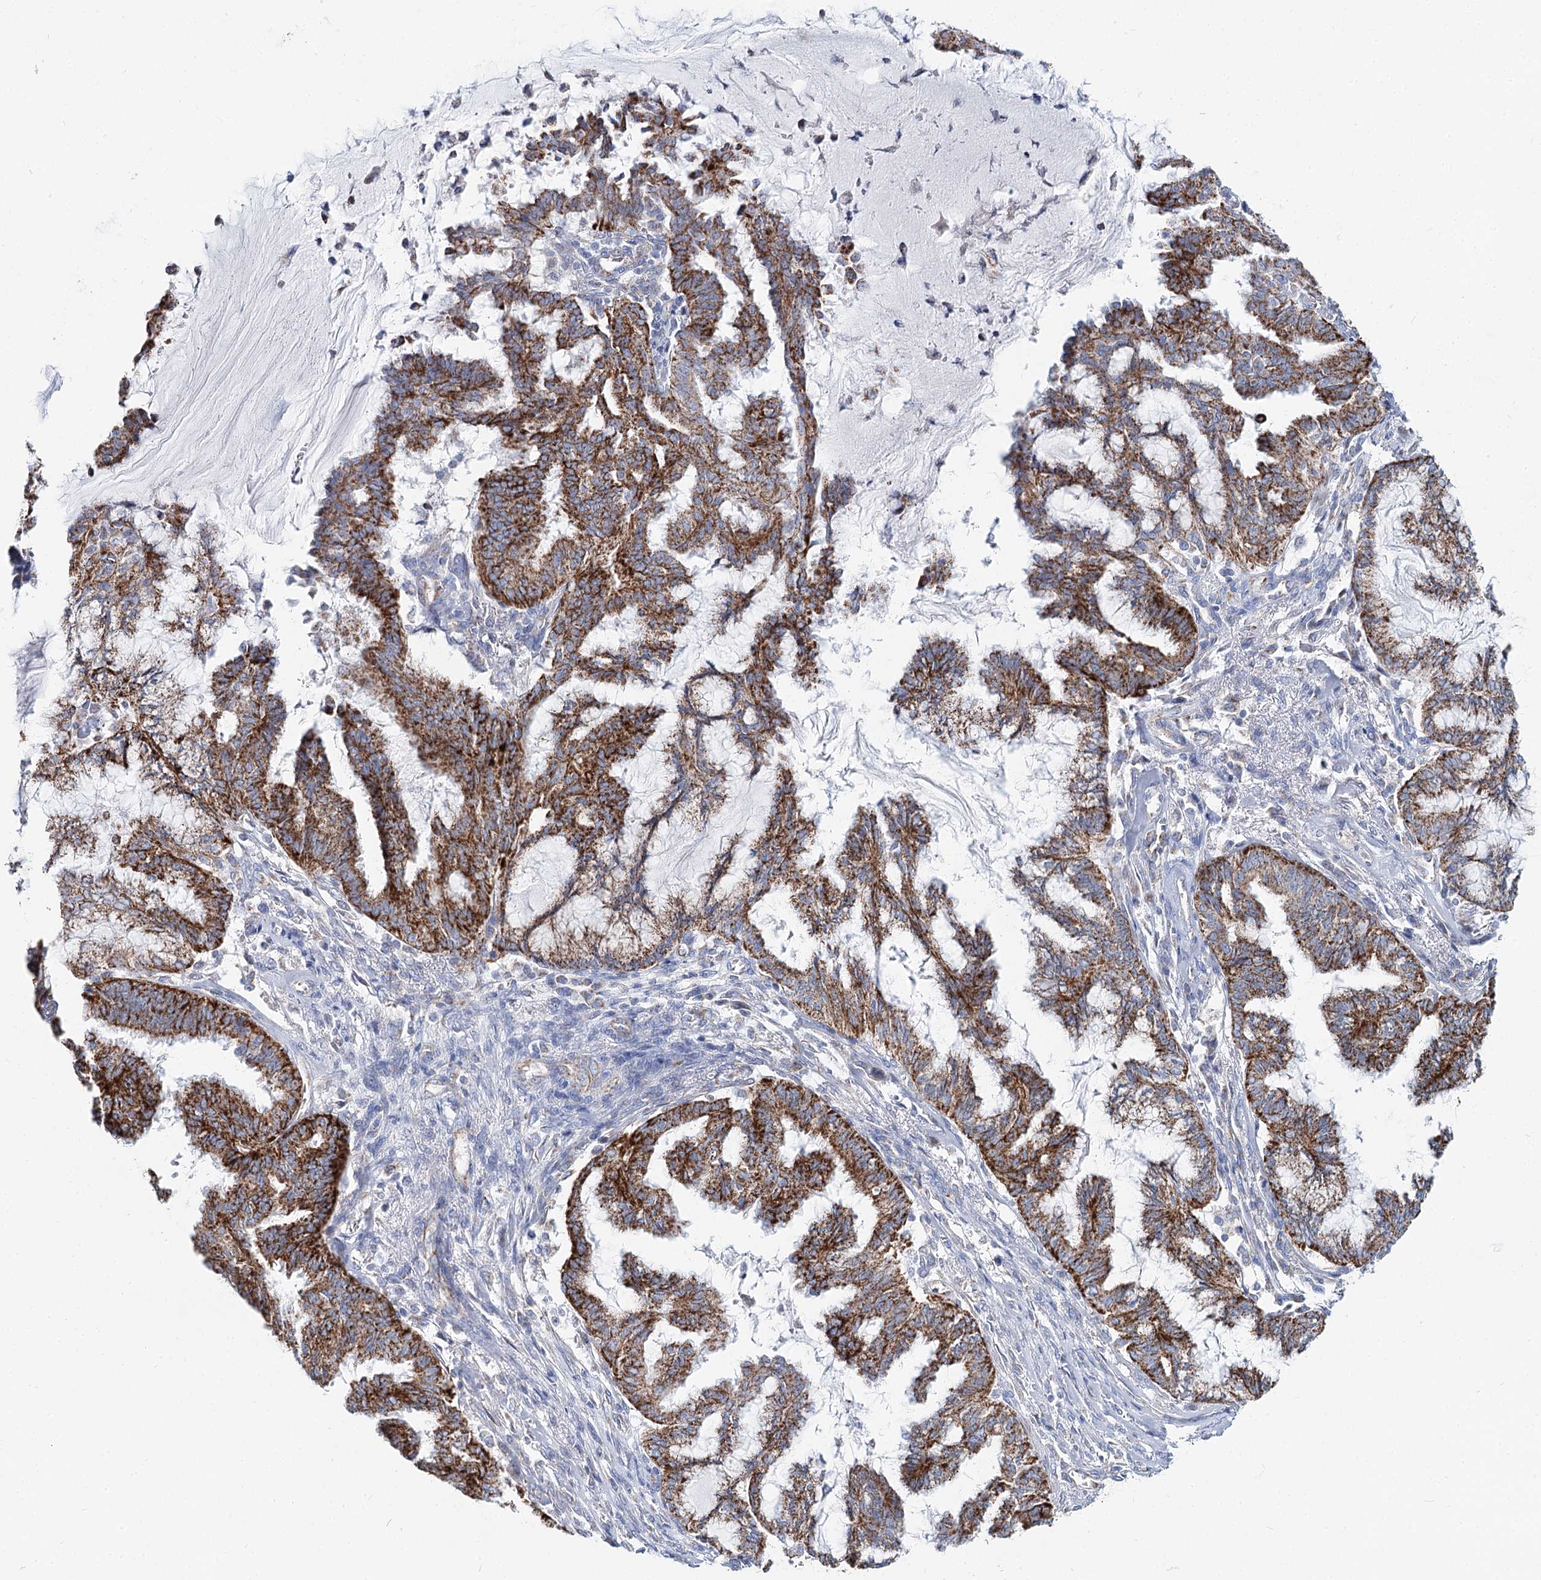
{"staining": {"intensity": "strong", "quantity": ">75%", "location": "cytoplasmic/membranous"}, "tissue": "endometrial cancer", "cell_type": "Tumor cells", "image_type": "cancer", "snomed": [{"axis": "morphology", "description": "Adenocarcinoma, NOS"}, {"axis": "topography", "description": "Endometrium"}], "caption": "Endometrial adenocarcinoma stained with DAB immunohistochemistry displays high levels of strong cytoplasmic/membranous positivity in approximately >75% of tumor cells.", "gene": "MCCC2", "patient": {"sex": "female", "age": 86}}